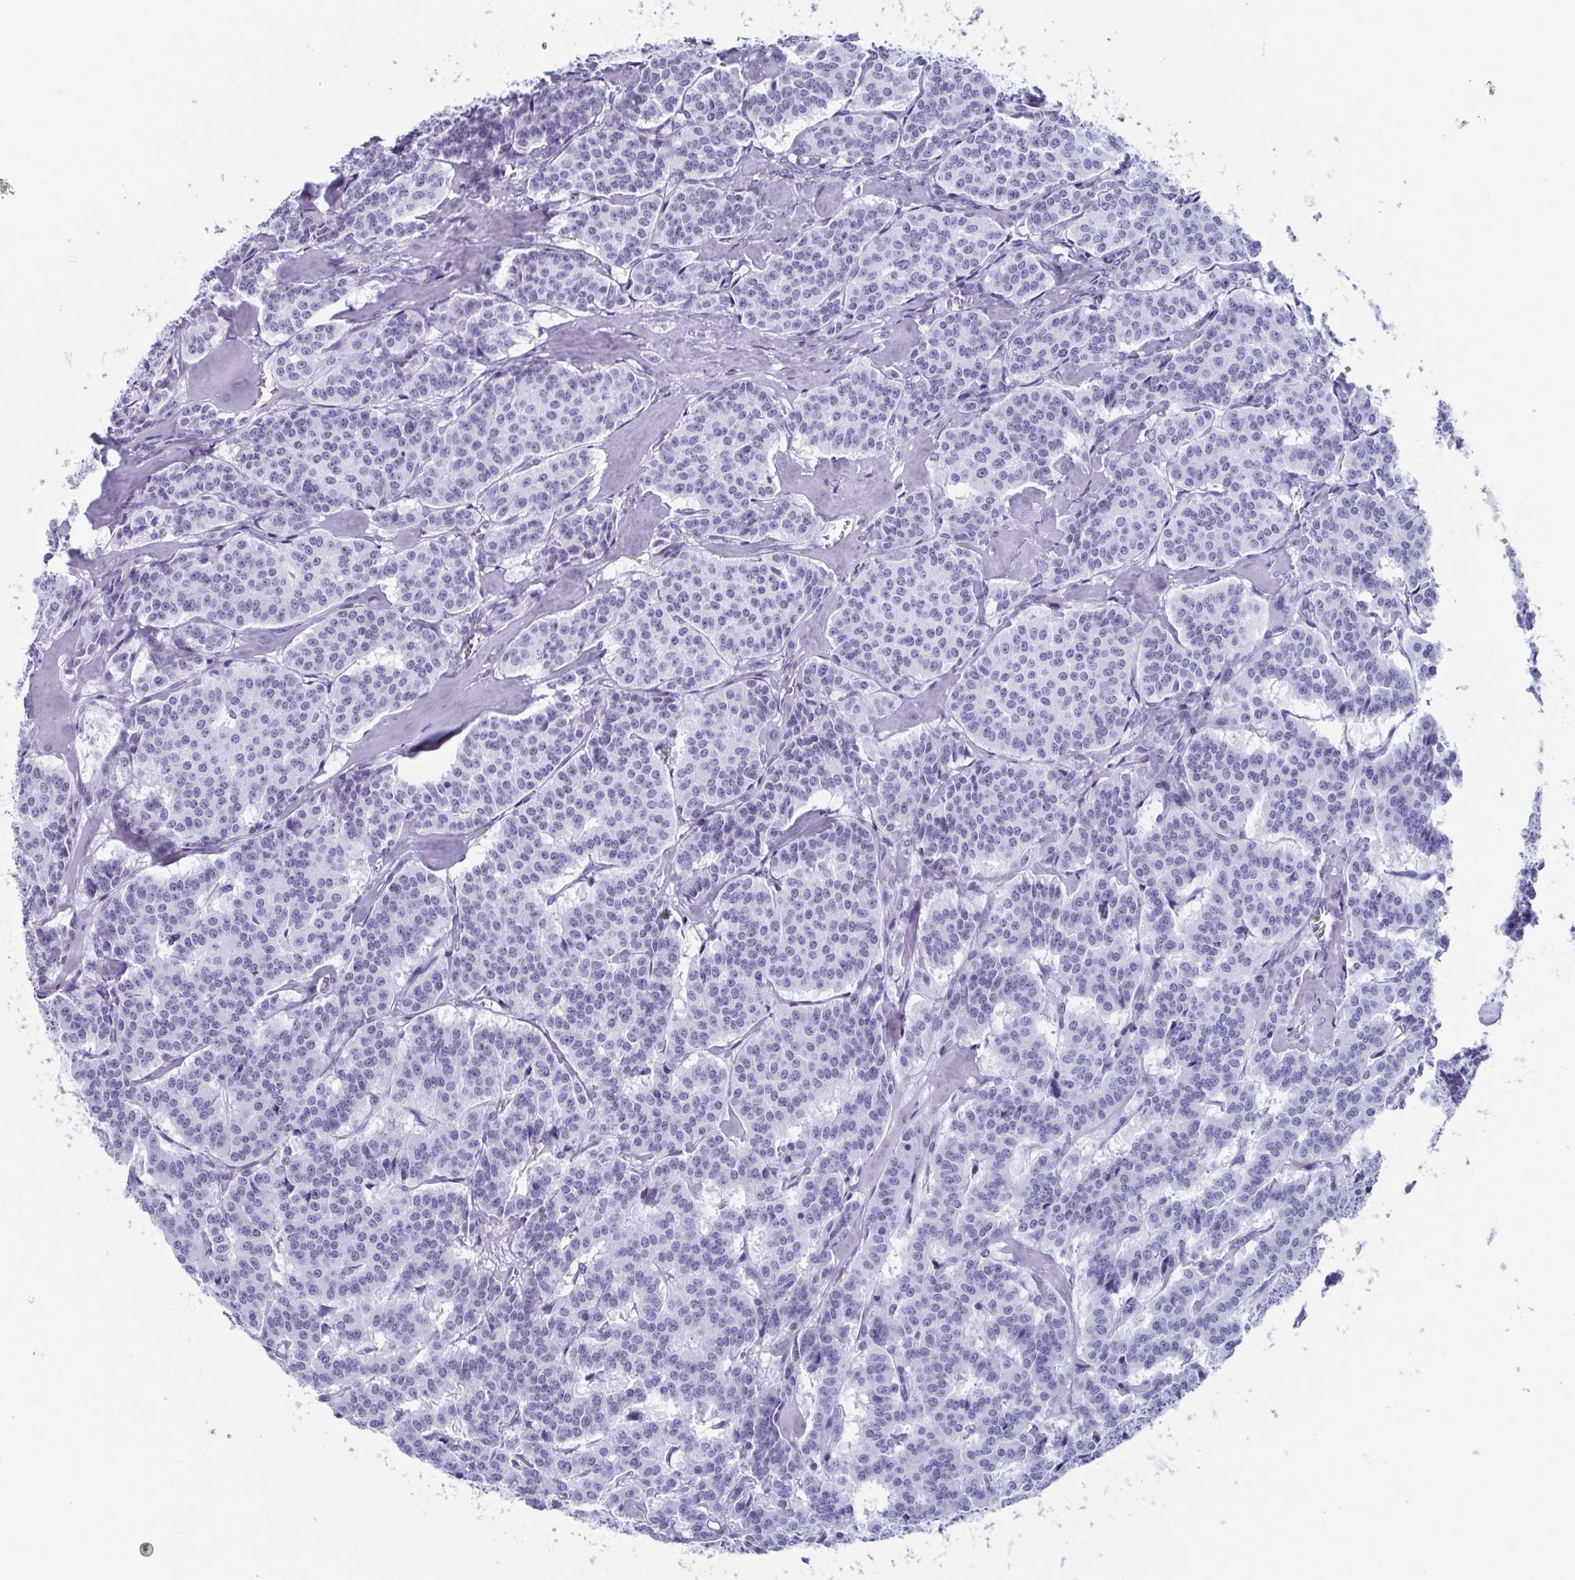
{"staining": {"intensity": "negative", "quantity": "none", "location": "none"}, "tissue": "carcinoid", "cell_type": "Tumor cells", "image_type": "cancer", "snomed": [{"axis": "morphology", "description": "Carcinoid, malignant, NOS"}, {"axis": "topography", "description": "Lung"}], "caption": "A photomicrograph of human carcinoid is negative for staining in tumor cells.", "gene": "BPI", "patient": {"sex": "female", "age": 46}}